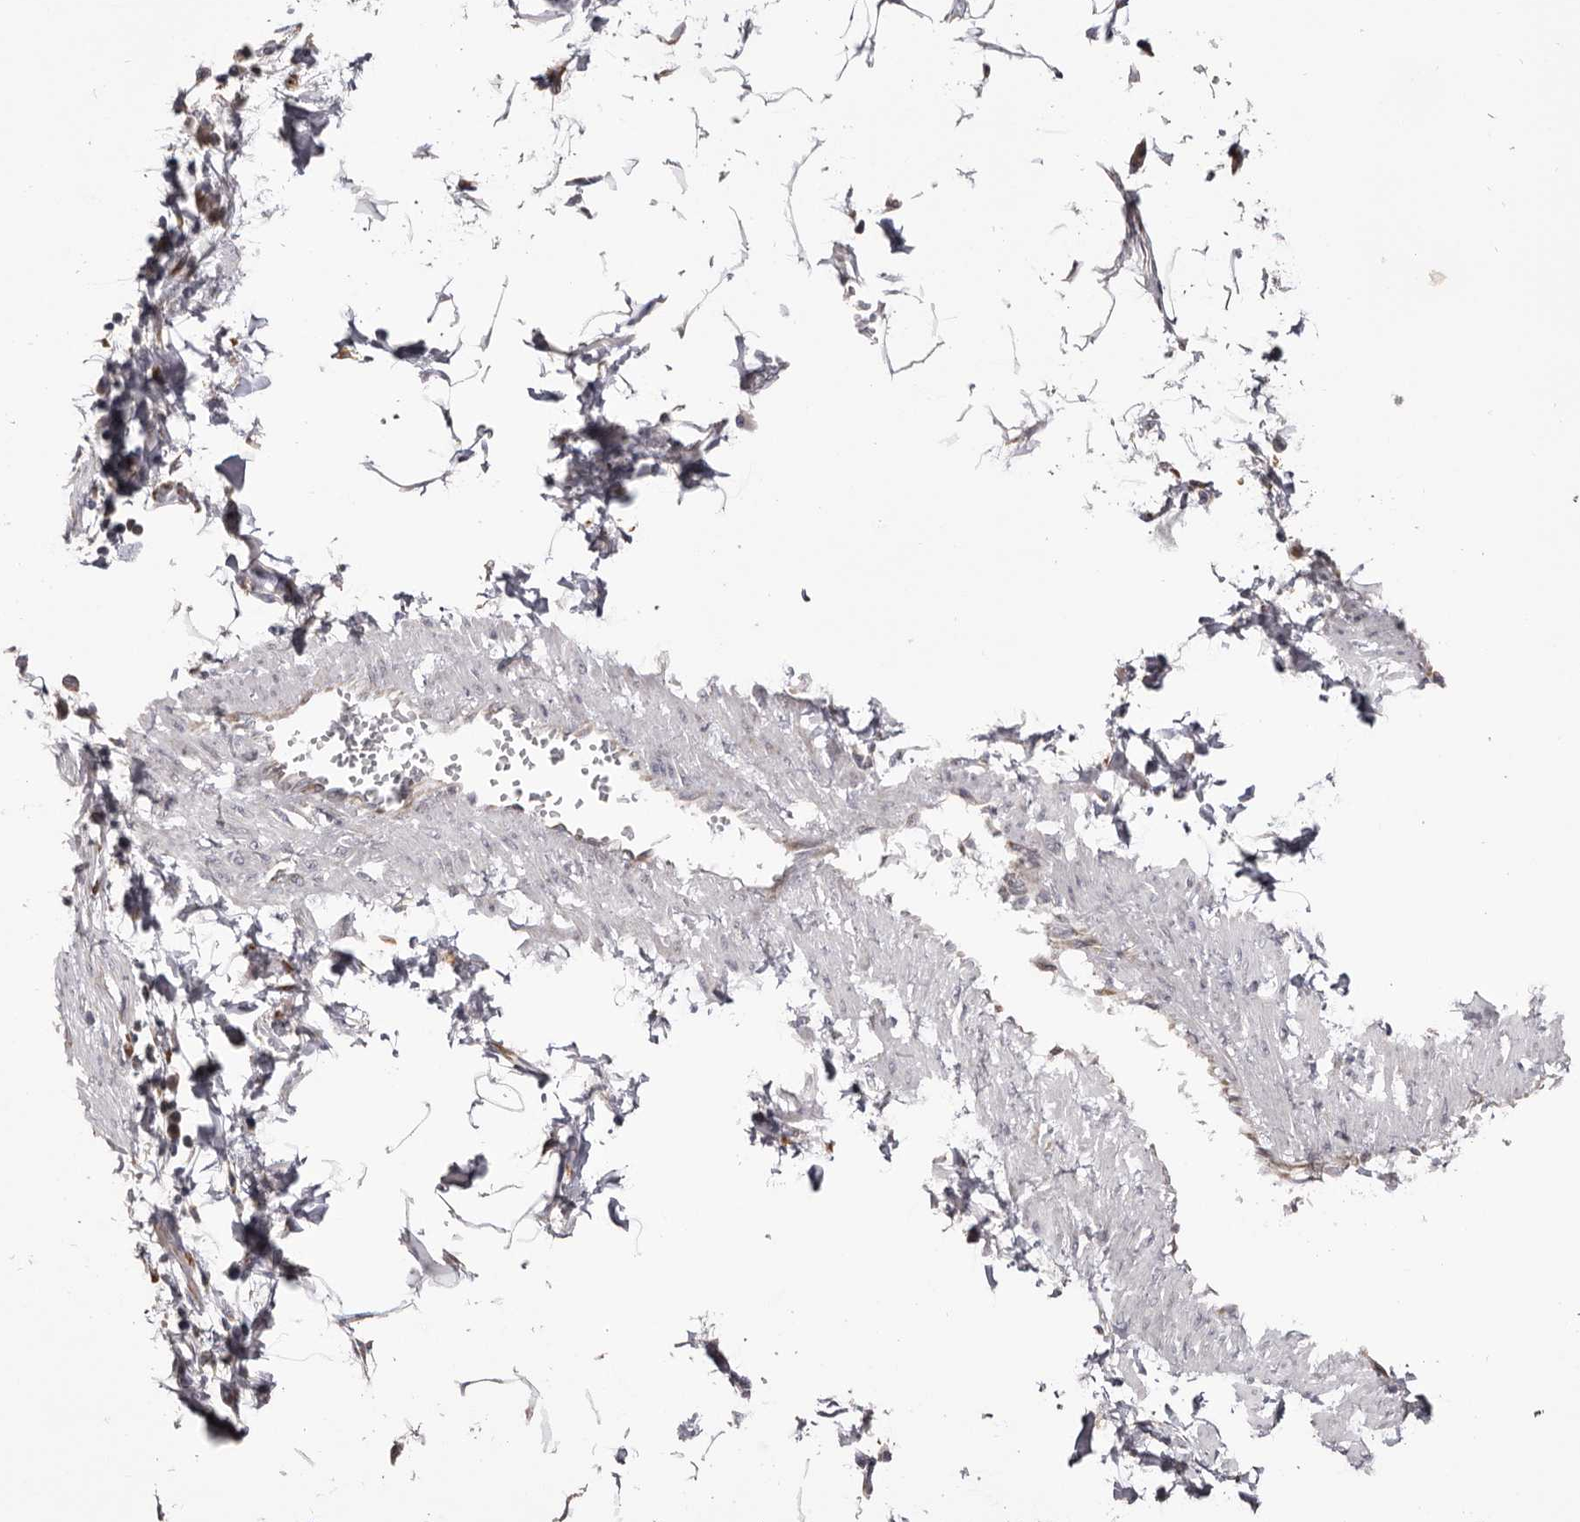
{"staining": {"intensity": "negative", "quantity": "none", "location": "none"}, "tissue": "smooth muscle", "cell_type": "Smooth muscle cells", "image_type": "normal", "snomed": [{"axis": "morphology", "description": "Normal tissue, NOS"}, {"axis": "morphology", "description": "Adenocarcinoma, NOS"}, {"axis": "topography", "description": "Smooth muscle"}, {"axis": "topography", "description": "Colon"}], "caption": "An IHC histopathology image of normal smooth muscle is shown. There is no staining in smooth muscle cells of smooth muscle.", "gene": "PIGX", "patient": {"sex": "male", "age": 14}}